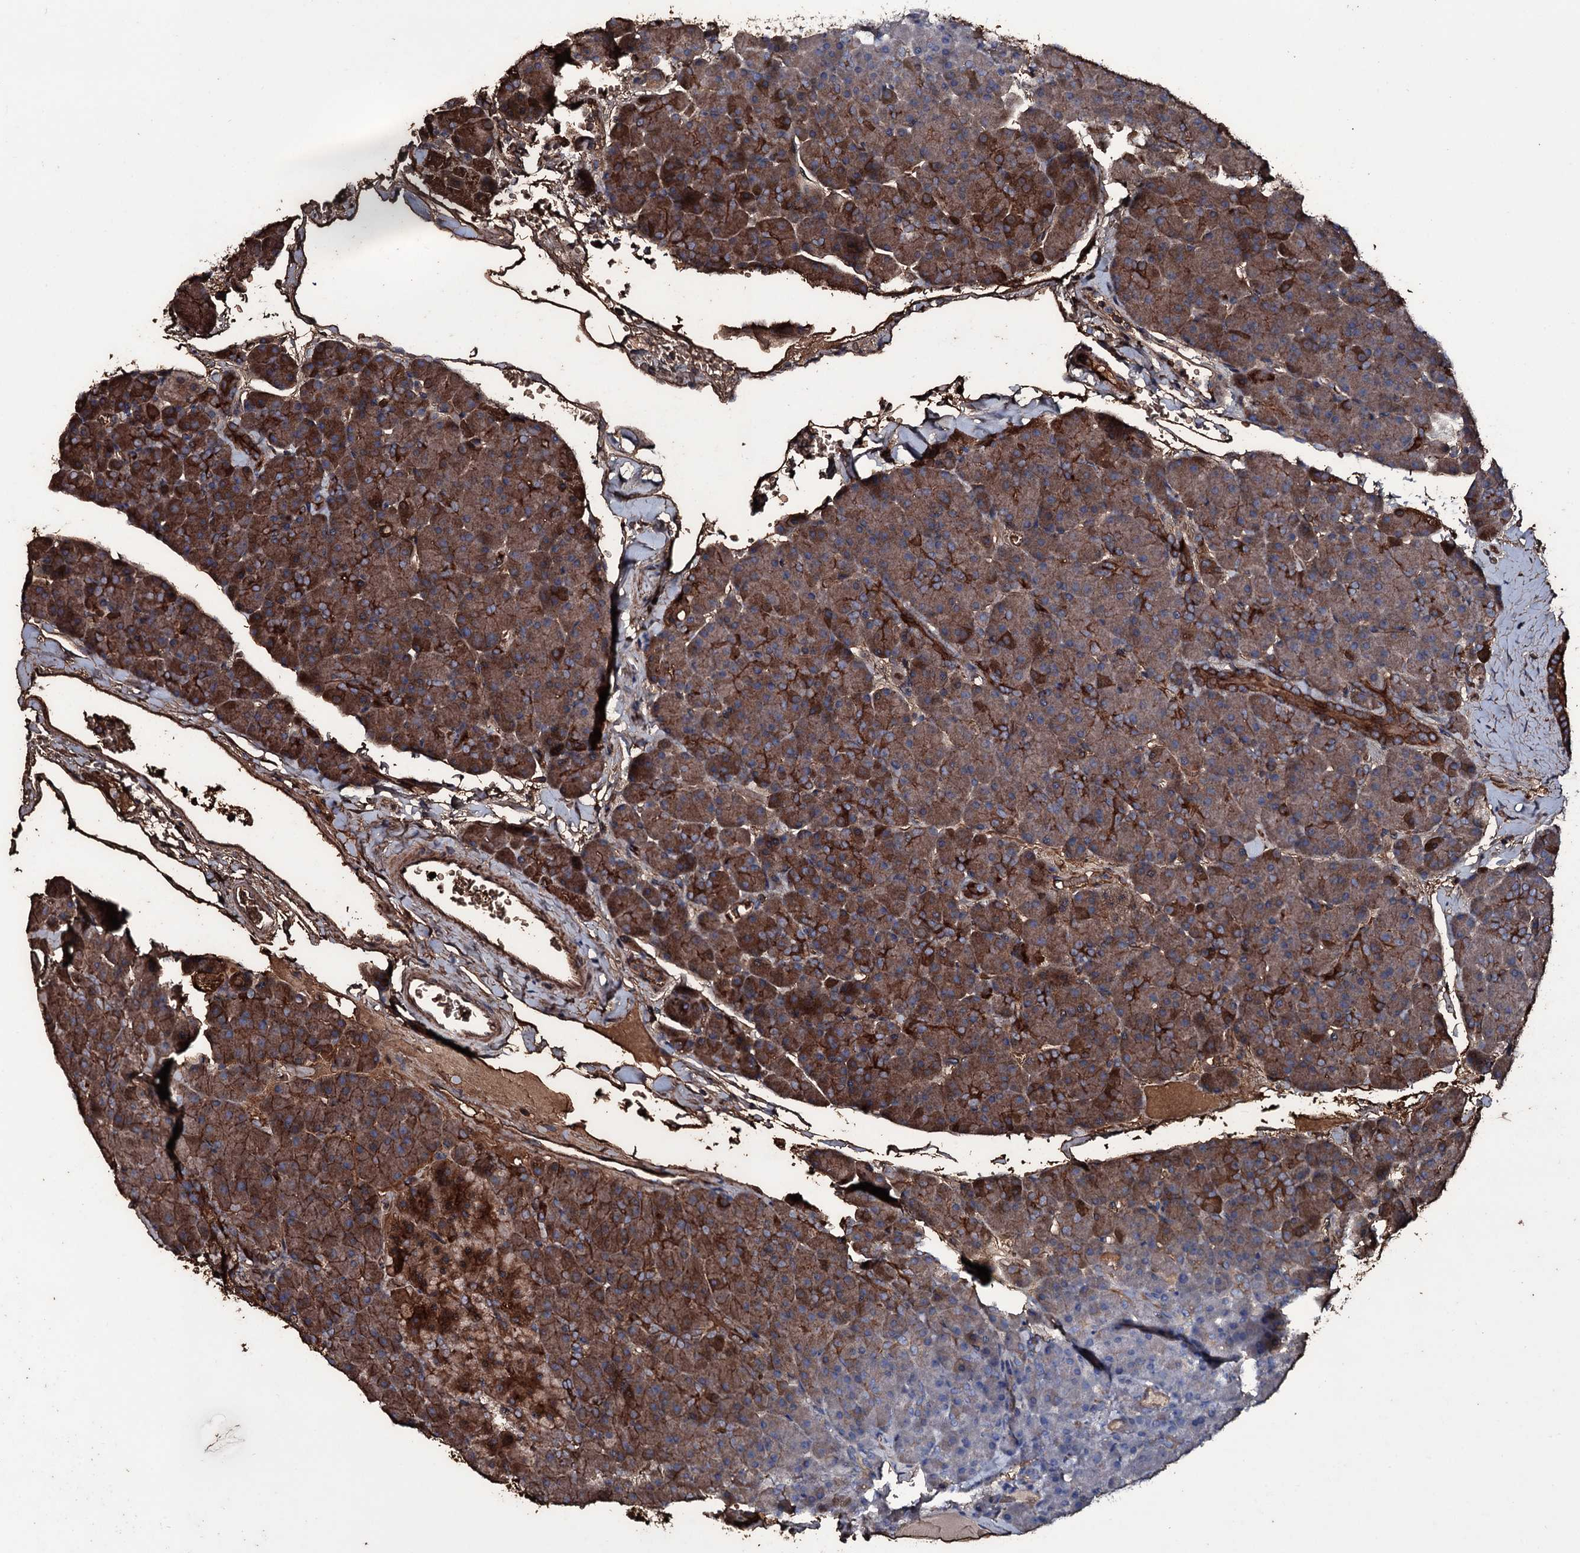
{"staining": {"intensity": "strong", "quantity": "25%-75%", "location": "cytoplasmic/membranous"}, "tissue": "pancreas", "cell_type": "Exocrine glandular cells", "image_type": "normal", "snomed": [{"axis": "morphology", "description": "Normal tissue, NOS"}, {"axis": "topography", "description": "Pancreas"}], "caption": "High-power microscopy captured an immunohistochemistry histopathology image of benign pancreas, revealing strong cytoplasmic/membranous positivity in approximately 25%-75% of exocrine glandular cells. Immunohistochemistry stains the protein of interest in brown and the nuclei are stained blue.", "gene": "ZSWIM8", "patient": {"sex": "male", "age": 36}}